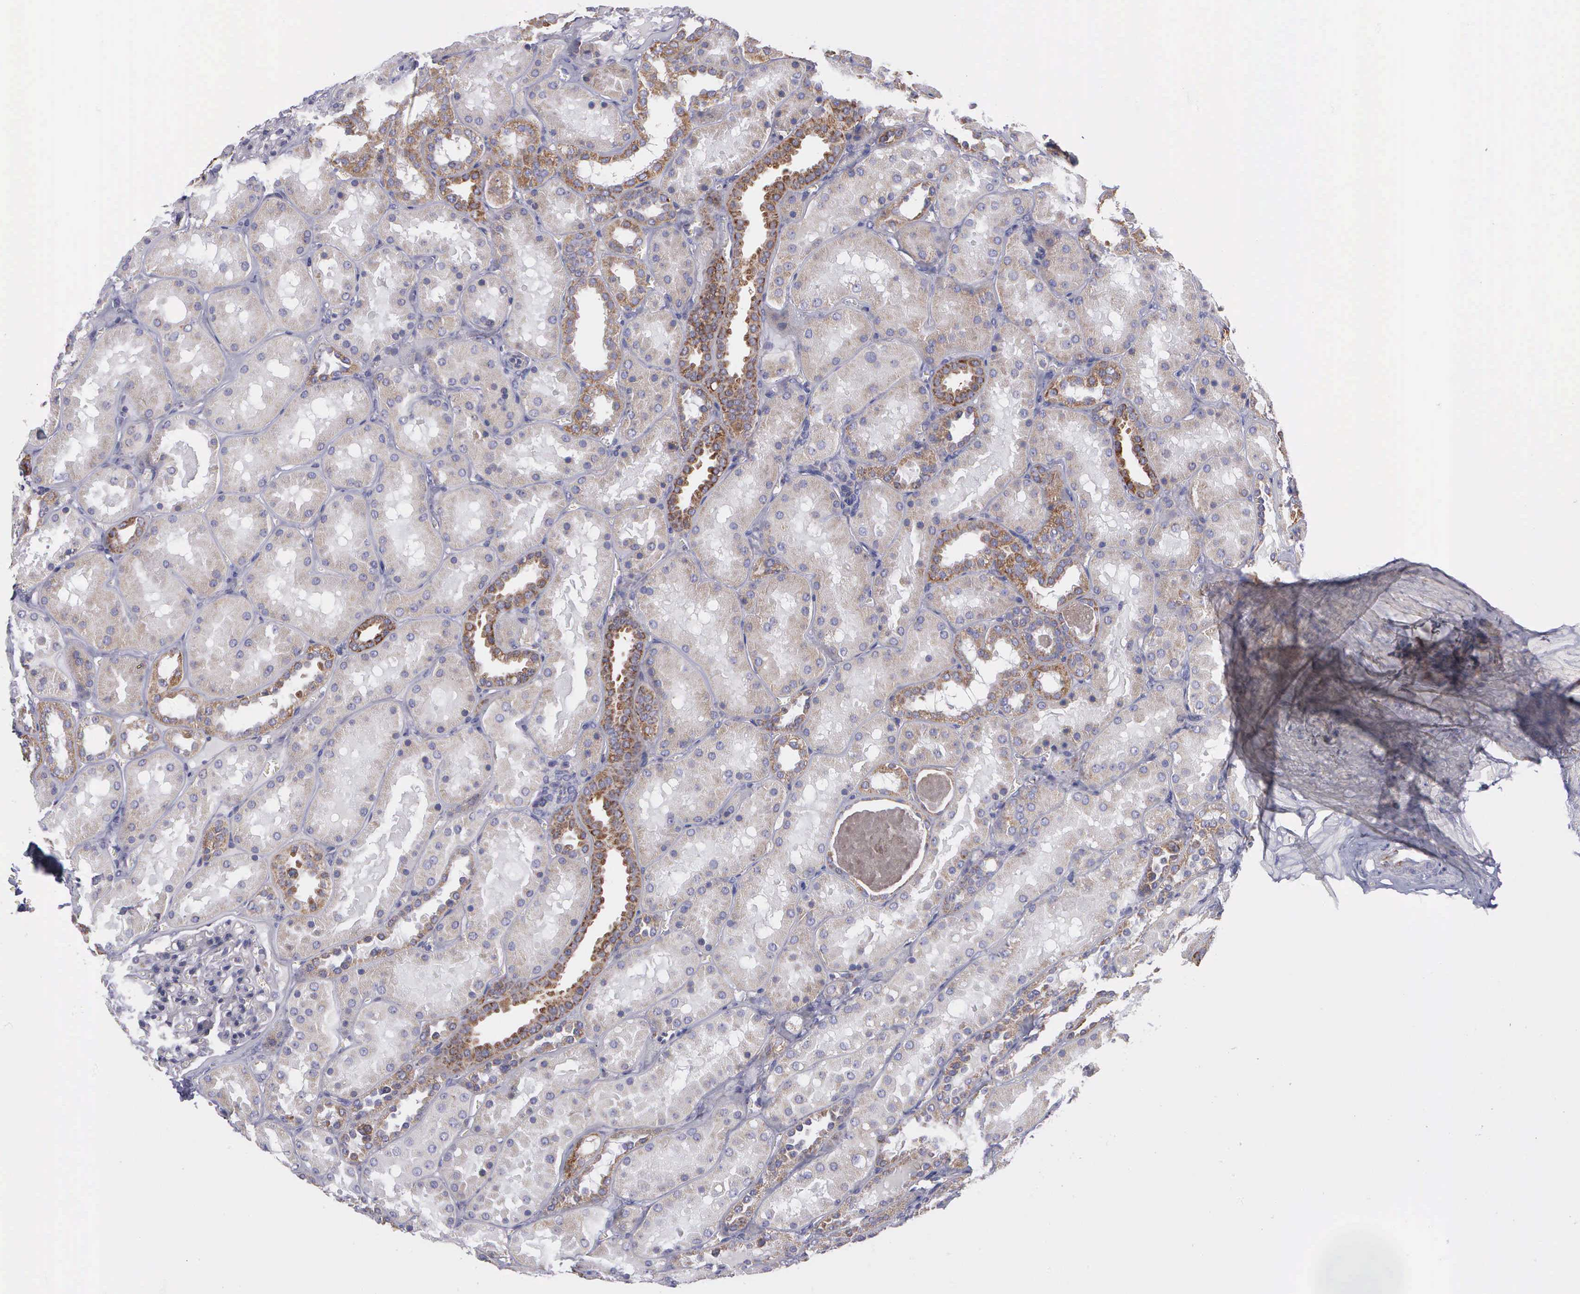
{"staining": {"intensity": "weak", "quantity": "<25%", "location": "cytoplasmic/membranous"}, "tissue": "kidney", "cell_type": "Cells in glomeruli", "image_type": "normal", "snomed": [{"axis": "morphology", "description": "Normal tissue, NOS"}, {"axis": "topography", "description": "Kidney"}], "caption": "The immunohistochemistry (IHC) photomicrograph has no significant staining in cells in glomeruli of kidney. (Immunohistochemistry, brightfield microscopy, high magnification).", "gene": "SYNJ2BP", "patient": {"sex": "female", "age": 52}}